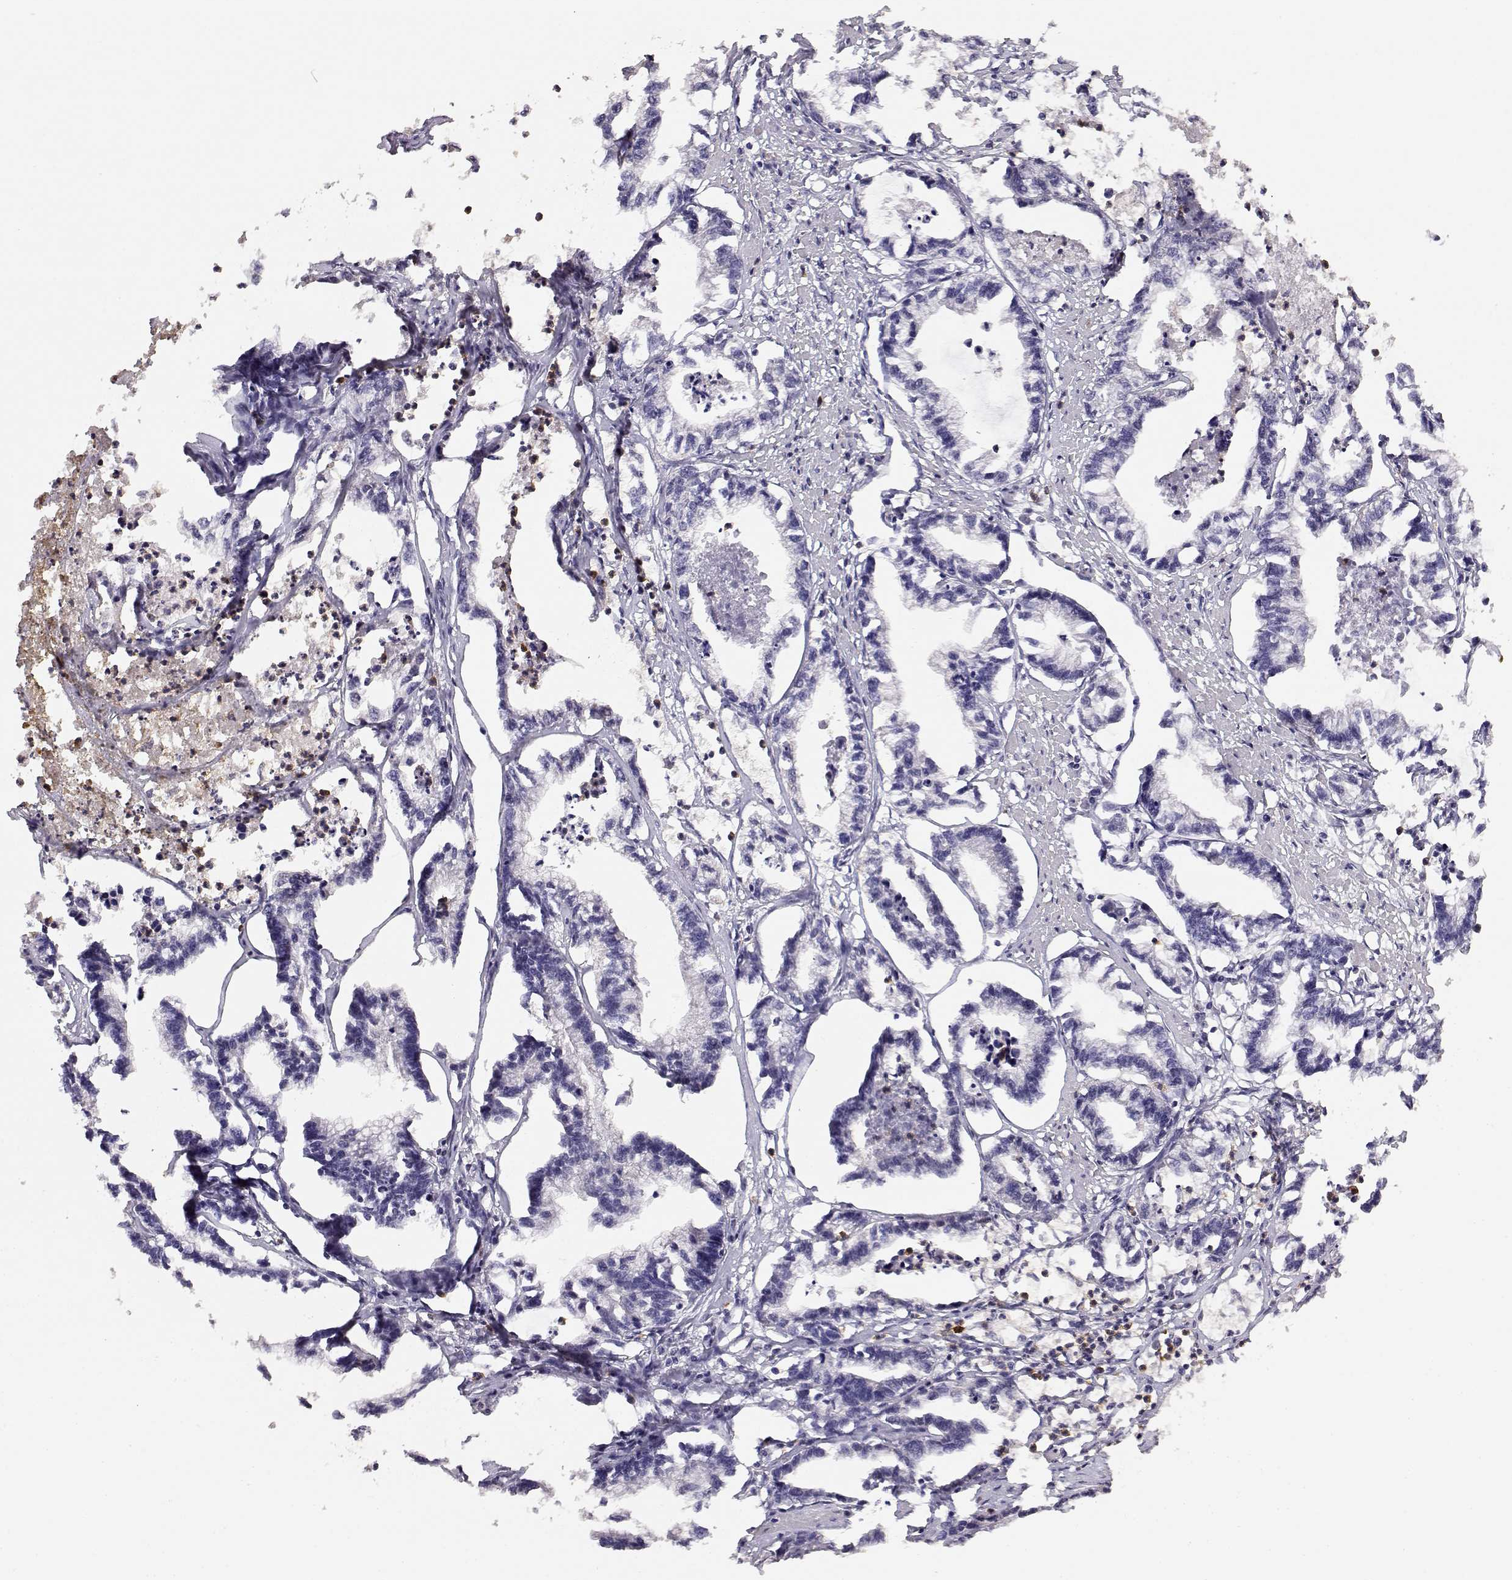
{"staining": {"intensity": "negative", "quantity": "none", "location": "none"}, "tissue": "stomach cancer", "cell_type": "Tumor cells", "image_type": "cancer", "snomed": [{"axis": "morphology", "description": "Adenocarcinoma, NOS"}, {"axis": "topography", "description": "Stomach"}], "caption": "There is no significant expression in tumor cells of adenocarcinoma (stomach).", "gene": "TNFRSF10C", "patient": {"sex": "male", "age": 83}}